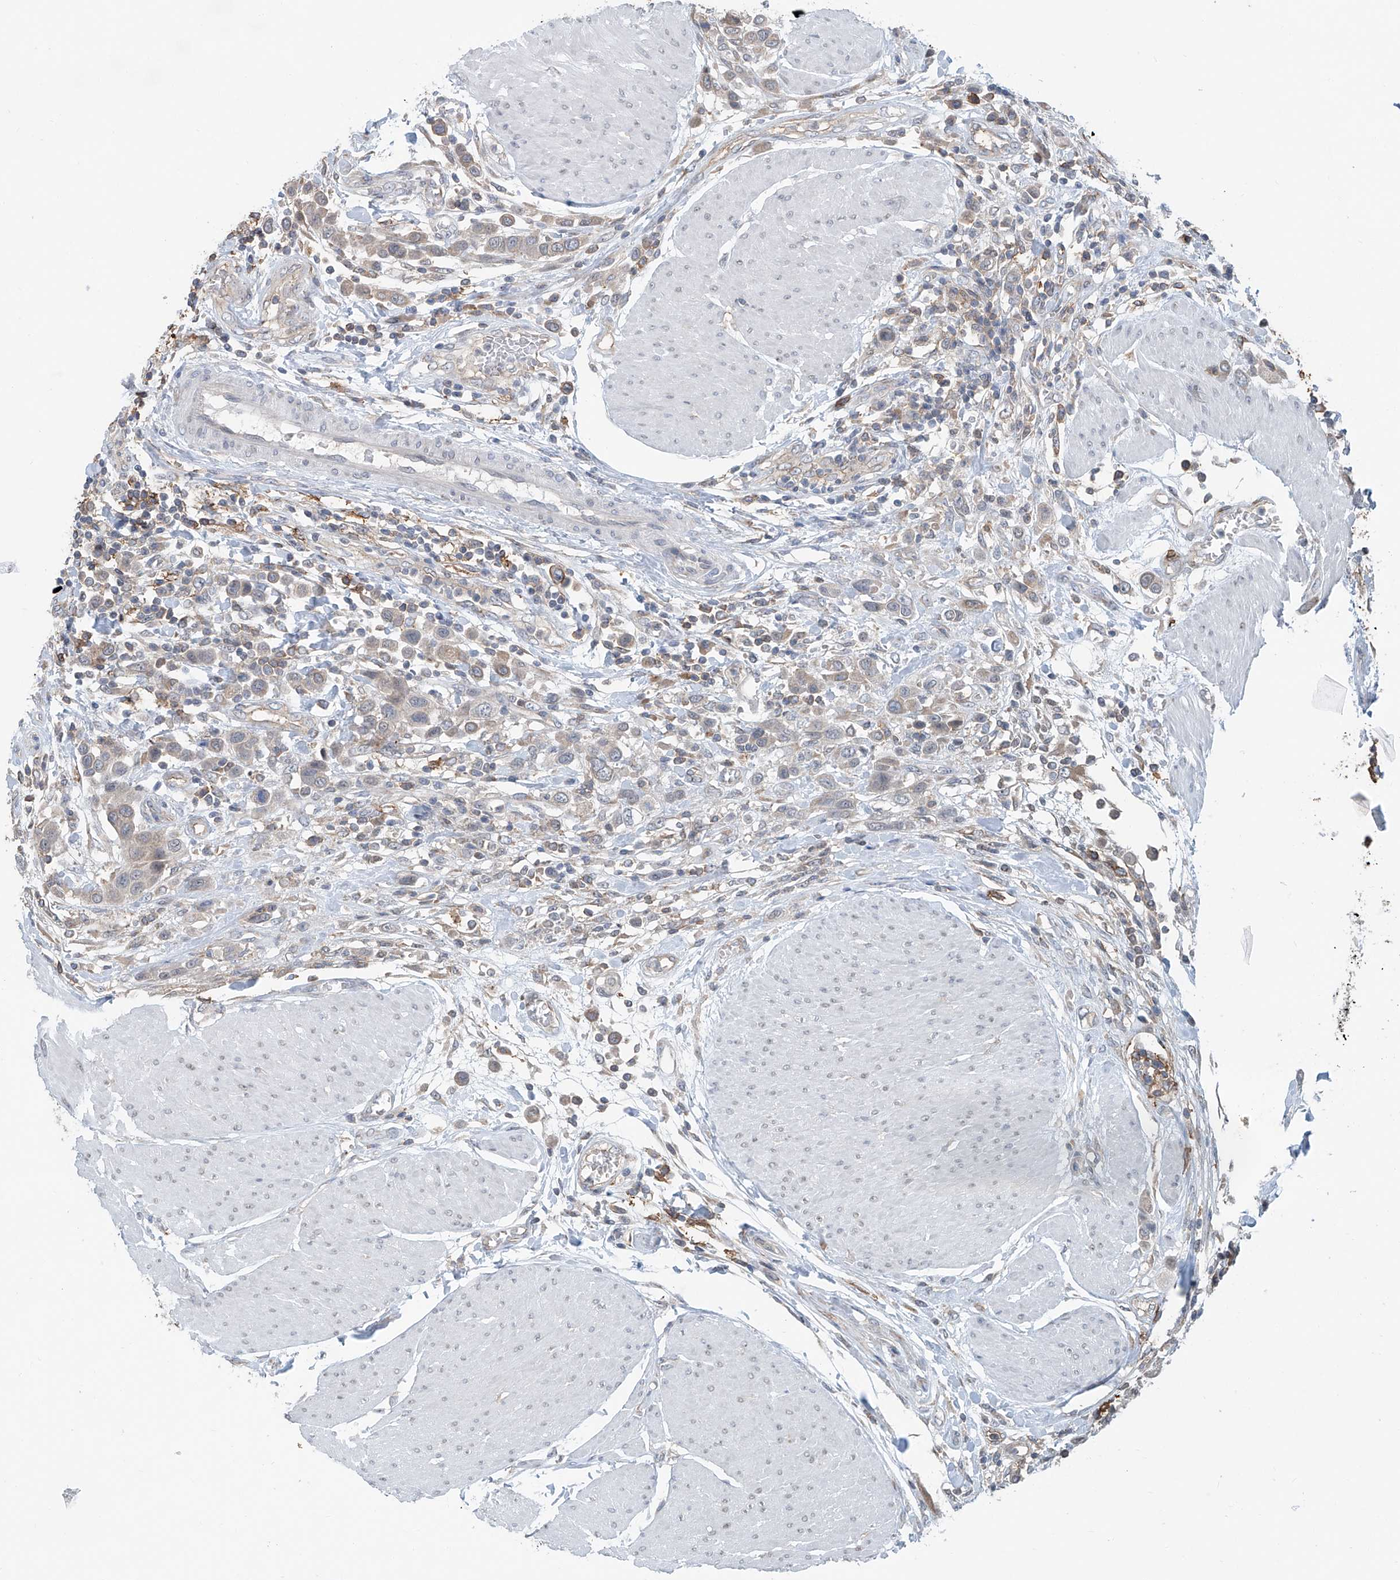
{"staining": {"intensity": "weak", "quantity": "<25%", "location": "cytoplasmic/membranous"}, "tissue": "urothelial cancer", "cell_type": "Tumor cells", "image_type": "cancer", "snomed": [{"axis": "morphology", "description": "Urothelial carcinoma, High grade"}, {"axis": "topography", "description": "Urinary bladder"}], "caption": "Immunohistochemical staining of urothelial cancer shows no significant staining in tumor cells.", "gene": "KCNK10", "patient": {"sex": "male", "age": 50}}